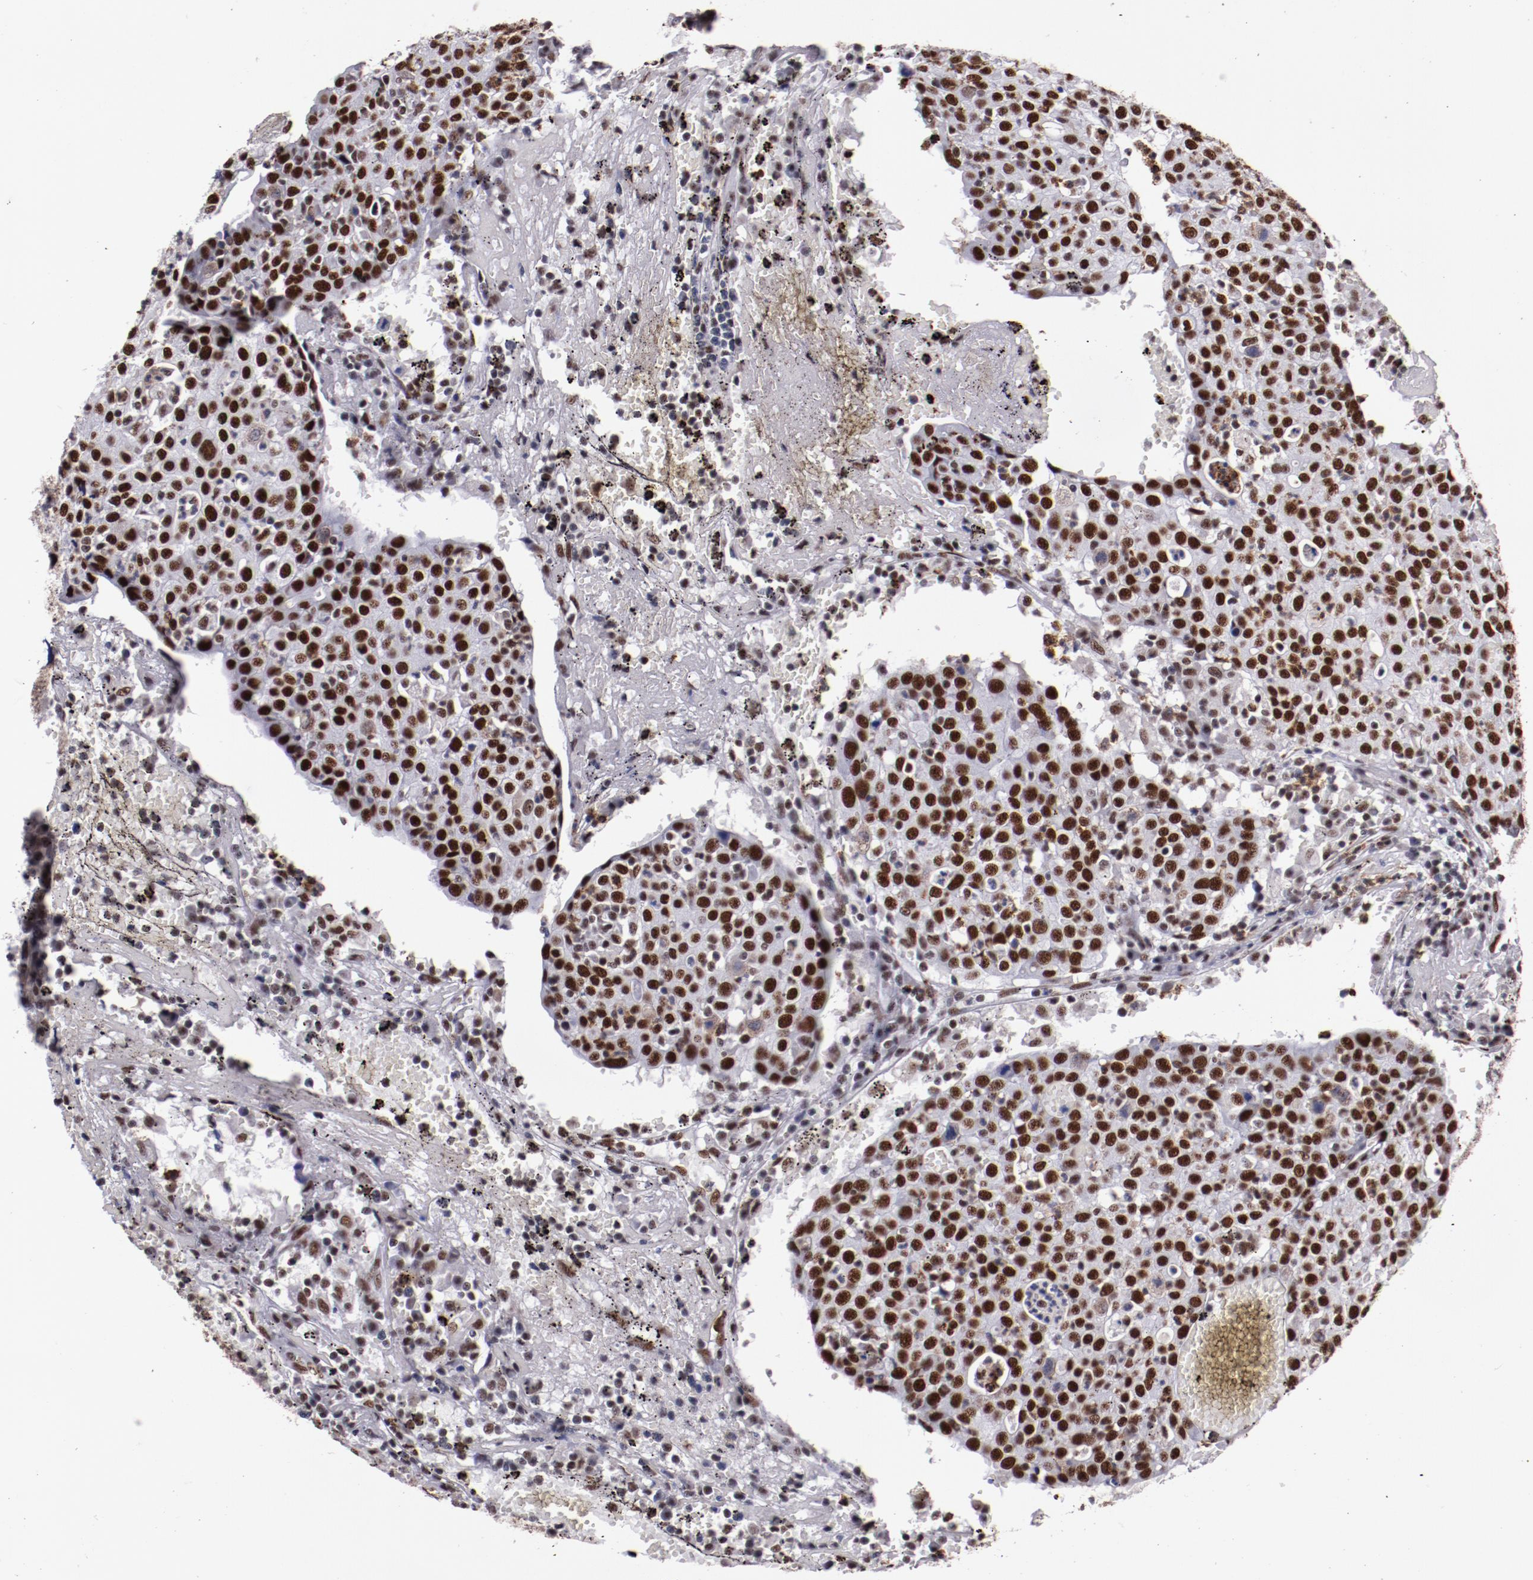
{"staining": {"intensity": "strong", "quantity": ">75%", "location": "nuclear"}, "tissue": "head and neck cancer", "cell_type": "Tumor cells", "image_type": "cancer", "snomed": [{"axis": "morphology", "description": "Adenocarcinoma, NOS"}, {"axis": "topography", "description": "Salivary gland"}, {"axis": "topography", "description": "Head-Neck"}], "caption": "IHC image of head and neck cancer (adenocarcinoma) stained for a protein (brown), which shows high levels of strong nuclear positivity in approximately >75% of tumor cells.", "gene": "PPP4R3A", "patient": {"sex": "female", "age": 65}}